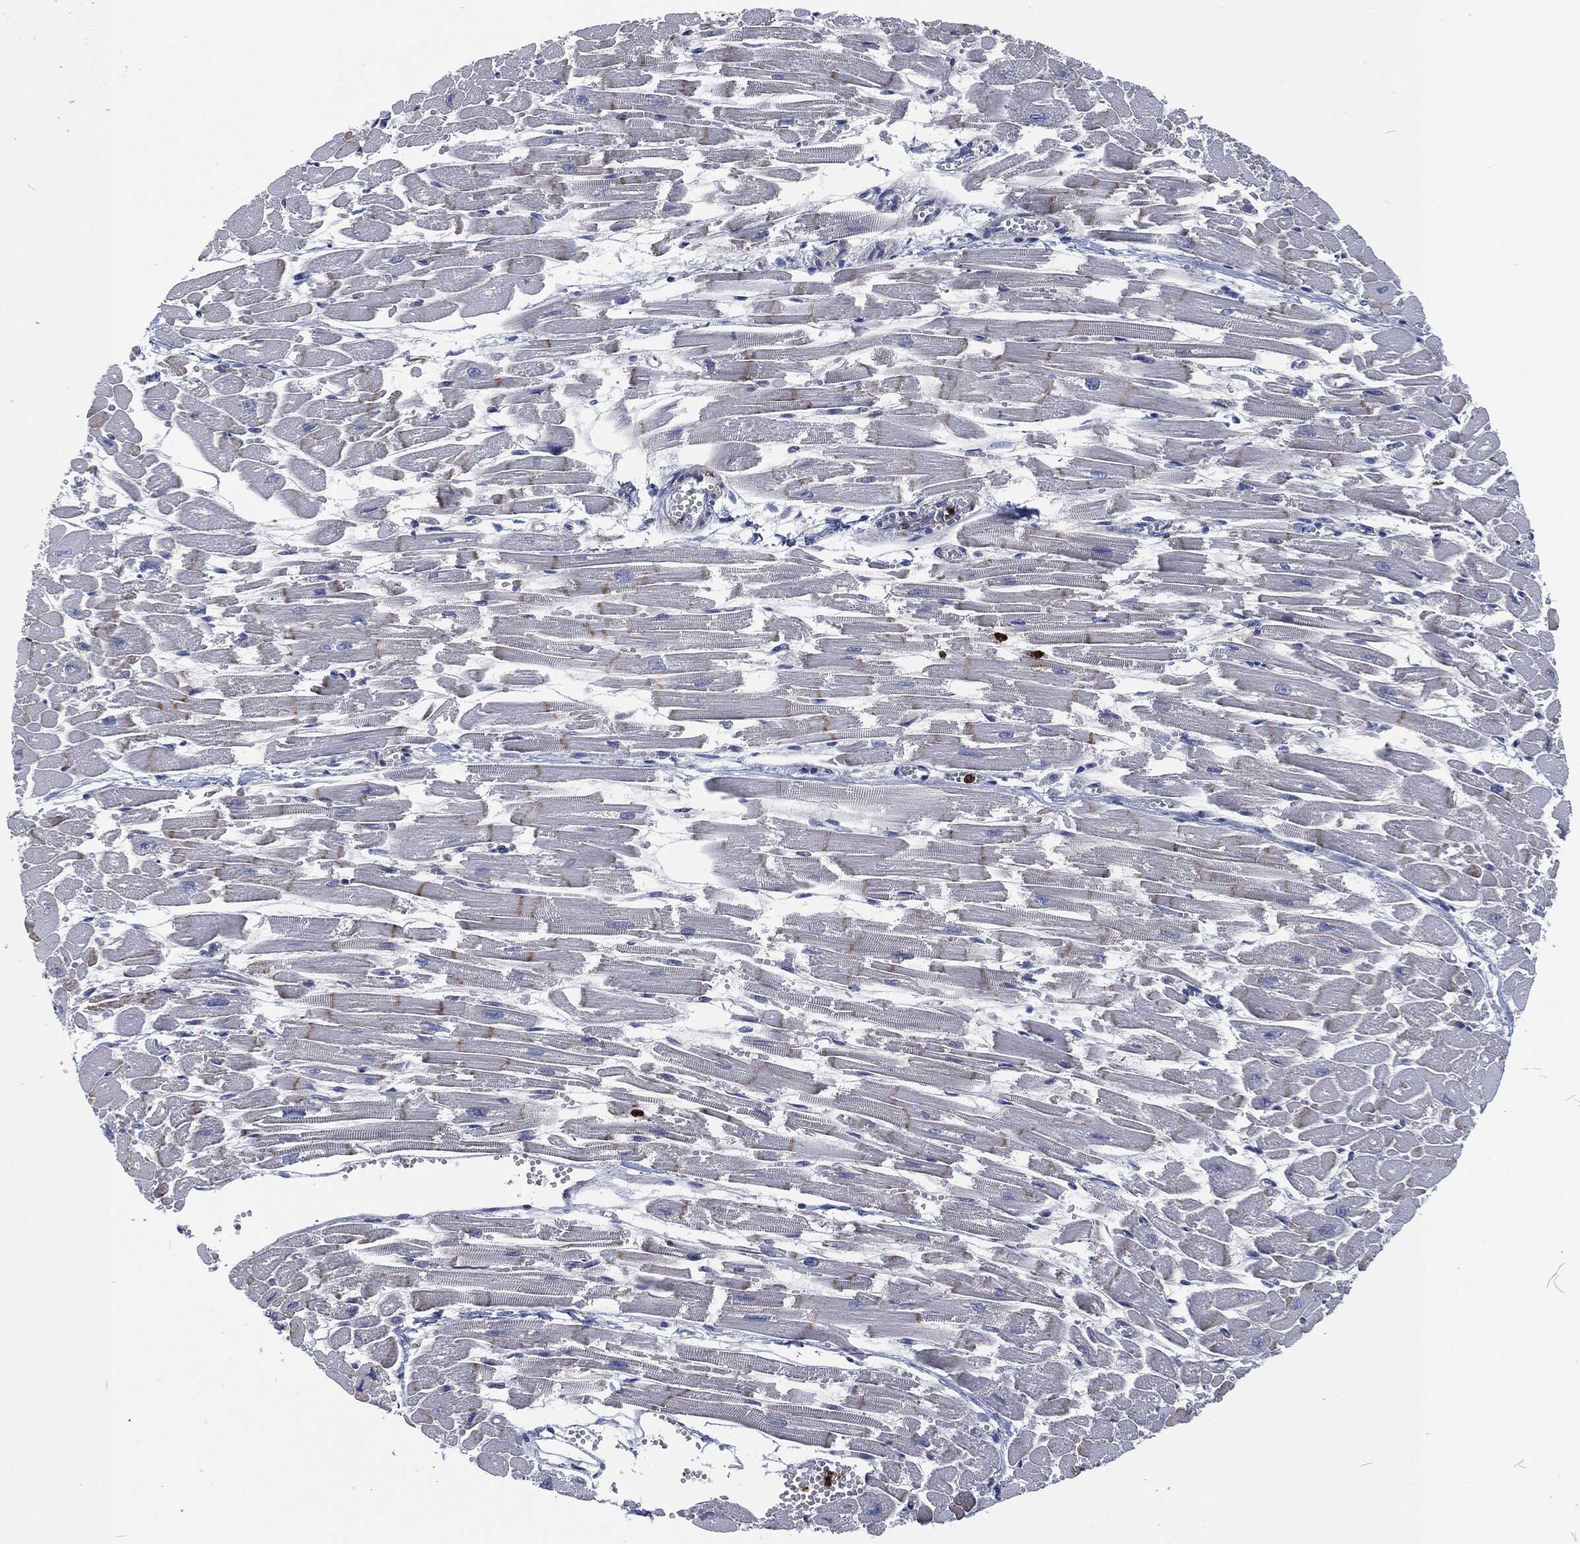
{"staining": {"intensity": "weak", "quantity": "<25%", "location": "cytoplasmic/membranous"}, "tissue": "heart muscle", "cell_type": "Cardiomyocytes", "image_type": "normal", "snomed": [{"axis": "morphology", "description": "Normal tissue, NOS"}, {"axis": "topography", "description": "Heart"}], "caption": "Immunohistochemistry histopathology image of unremarkable heart muscle: heart muscle stained with DAB reveals no significant protein expression in cardiomyocytes. (DAB IHC, high magnification).", "gene": "MPO", "patient": {"sex": "female", "age": 52}}